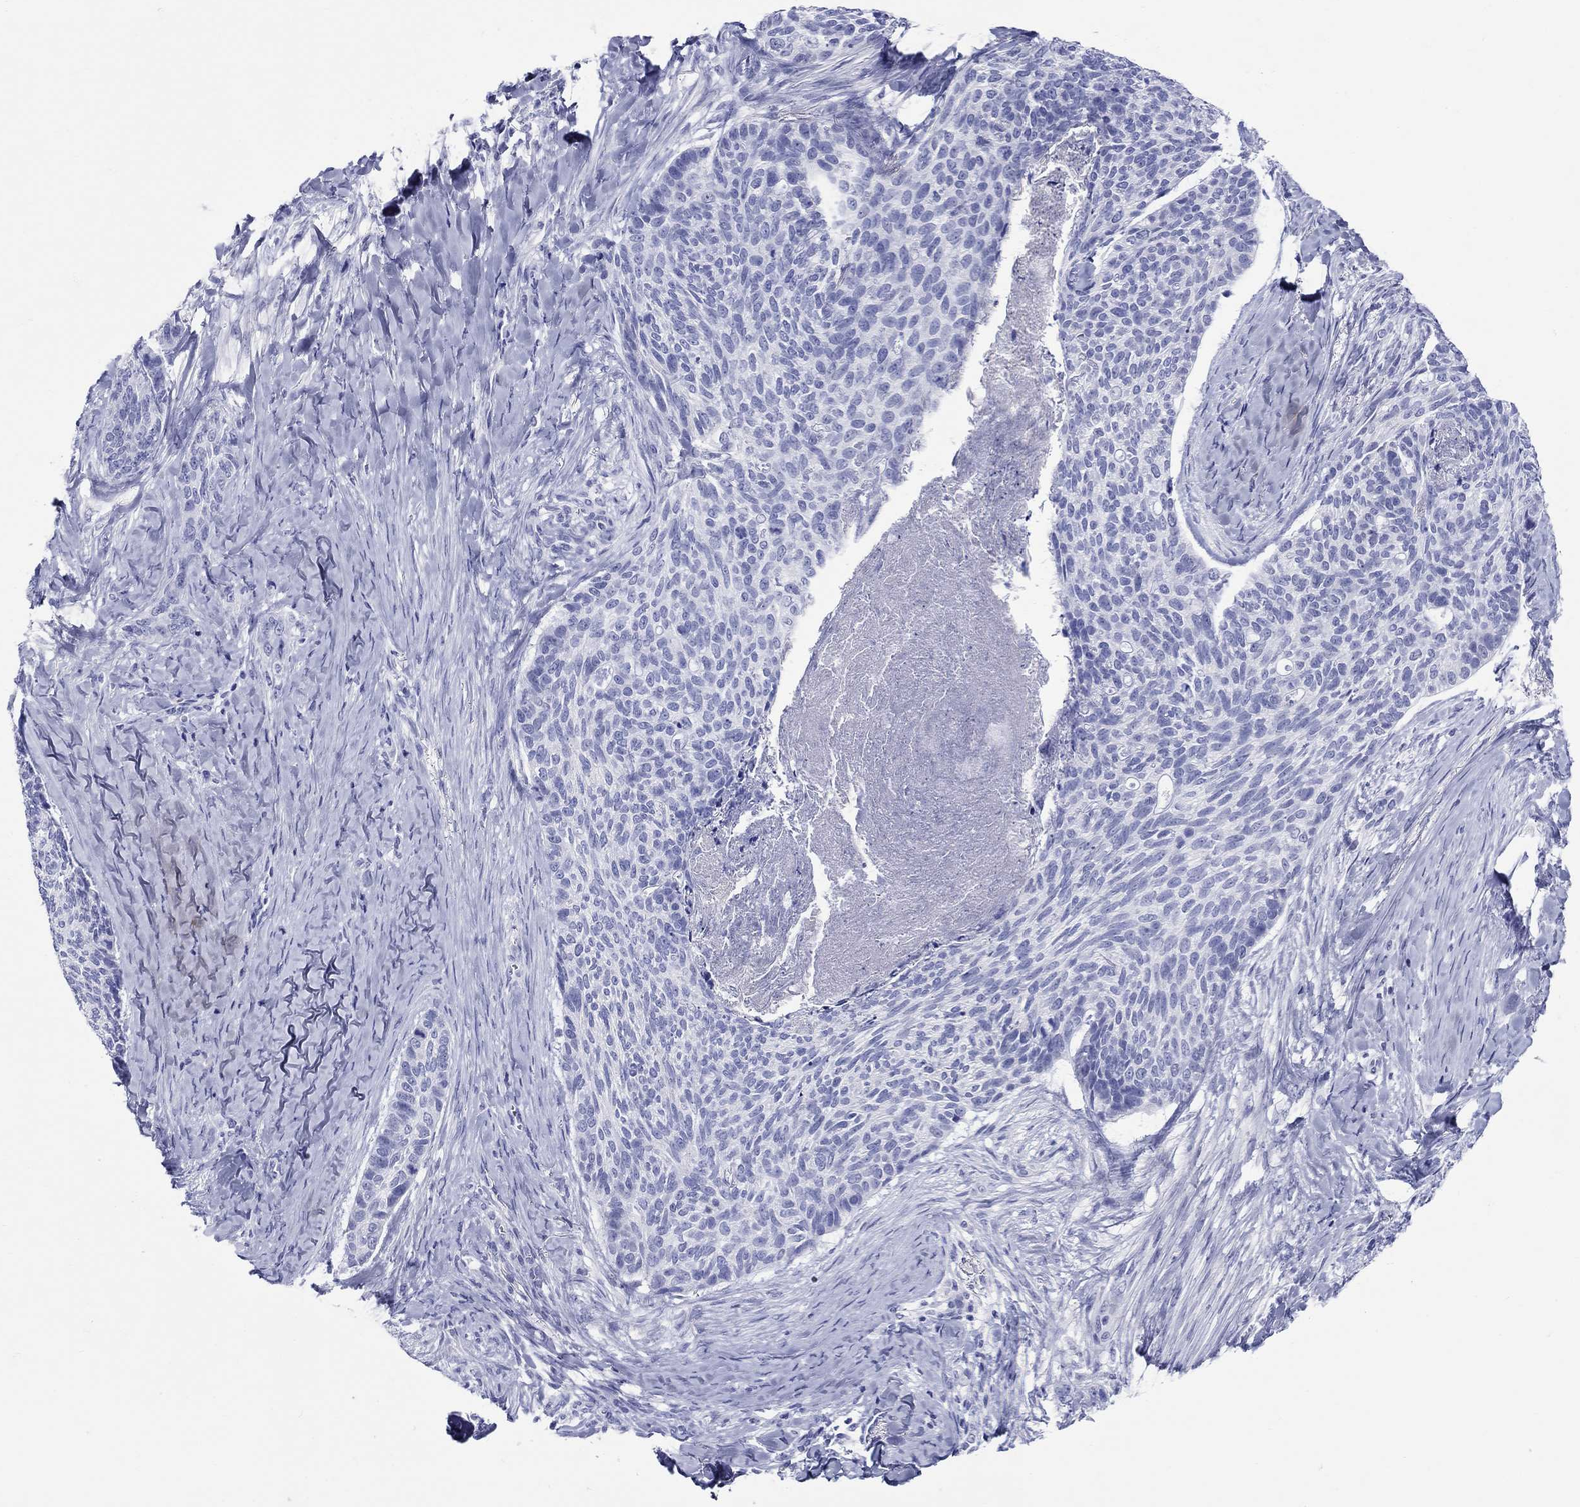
{"staining": {"intensity": "negative", "quantity": "none", "location": "none"}, "tissue": "skin cancer", "cell_type": "Tumor cells", "image_type": "cancer", "snomed": [{"axis": "morphology", "description": "Basal cell carcinoma"}, {"axis": "topography", "description": "Skin"}], "caption": "Immunohistochemistry histopathology image of skin cancer (basal cell carcinoma) stained for a protein (brown), which displays no positivity in tumor cells.", "gene": "LAMP5", "patient": {"sex": "female", "age": 69}}